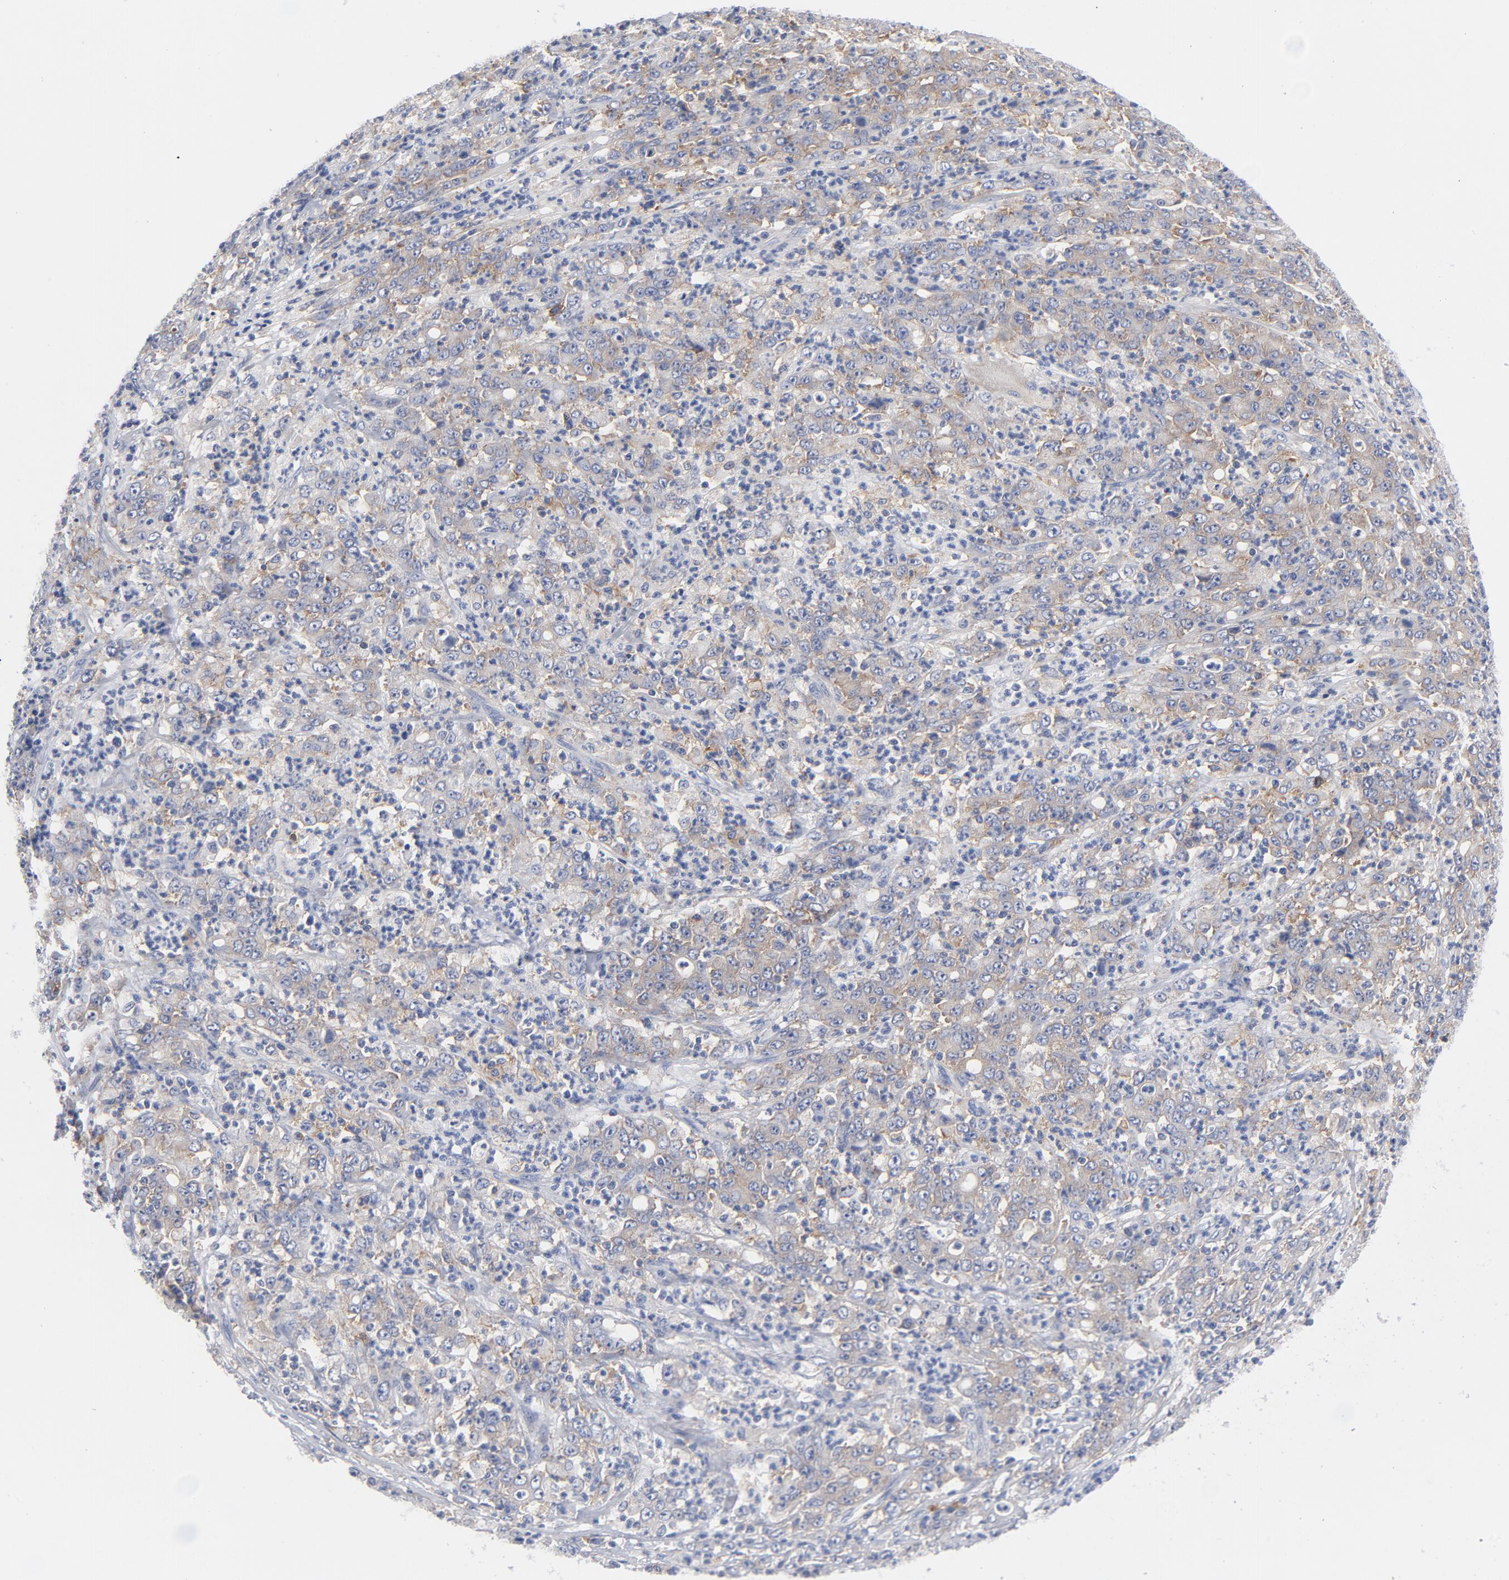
{"staining": {"intensity": "moderate", "quantity": ">75%", "location": "cytoplasmic/membranous"}, "tissue": "stomach cancer", "cell_type": "Tumor cells", "image_type": "cancer", "snomed": [{"axis": "morphology", "description": "Adenocarcinoma, NOS"}, {"axis": "topography", "description": "Stomach, lower"}], "caption": "Brown immunohistochemical staining in human stomach cancer displays moderate cytoplasmic/membranous positivity in about >75% of tumor cells.", "gene": "CD86", "patient": {"sex": "female", "age": 71}}